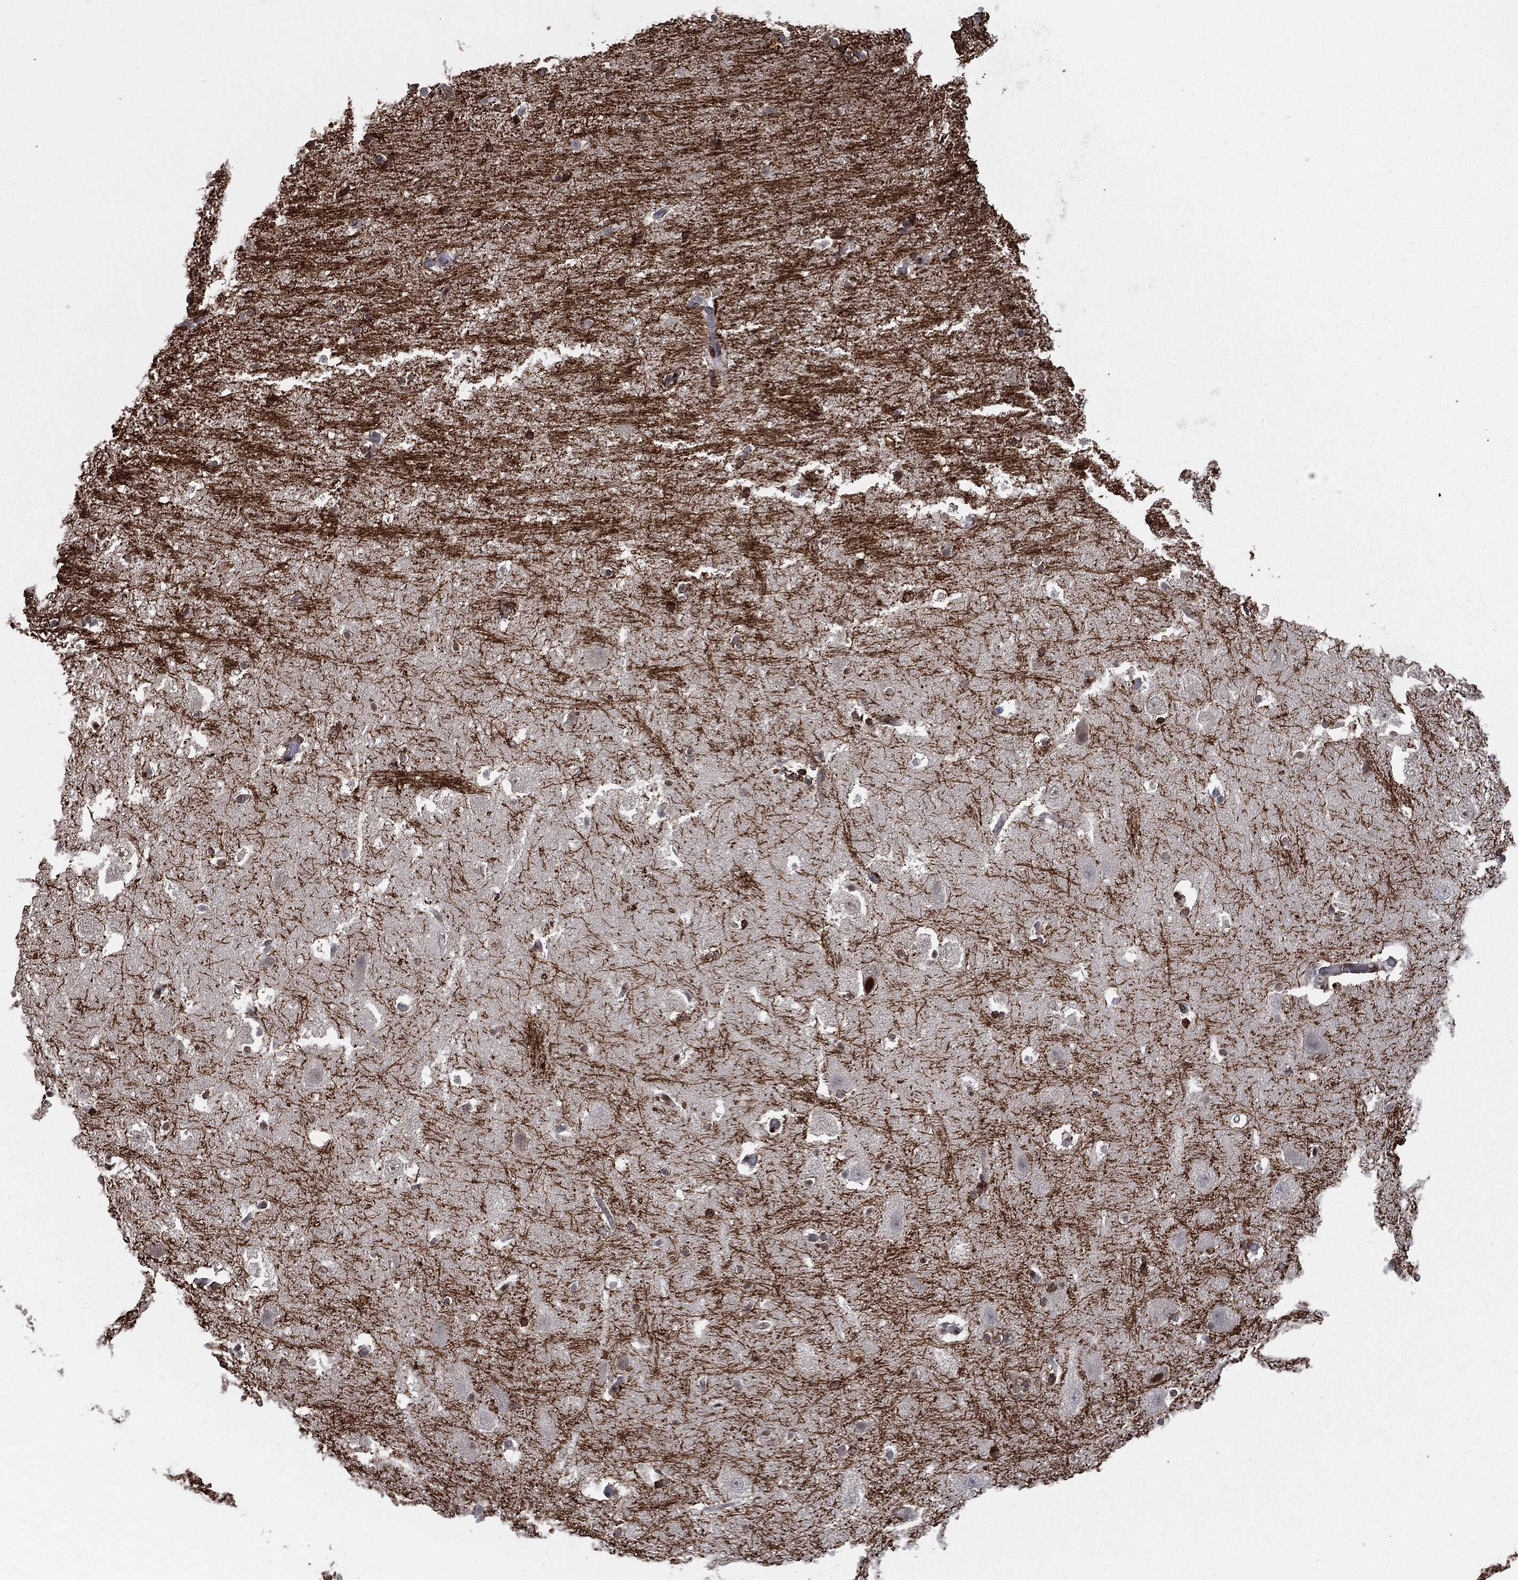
{"staining": {"intensity": "strong", "quantity": "<25%", "location": "cytoplasmic/membranous,nuclear"}, "tissue": "hippocampus", "cell_type": "Glial cells", "image_type": "normal", "snomed": [{"axis": "morphology", "description": "Normal tissue, NOS"}, {"axis": "topography", "description": "Hippocampus"}], "caption": "Normal hippocampus displays strong cytoplasmic/membranous,nuclear expression in approximately <25% of glial cells, visualized by immunohistochemistry. The protein of interest is shown in brown color, while the nuclei are stained blue.", "gene": "DPH2", "patient": {"sex": "male", "age": 51}}